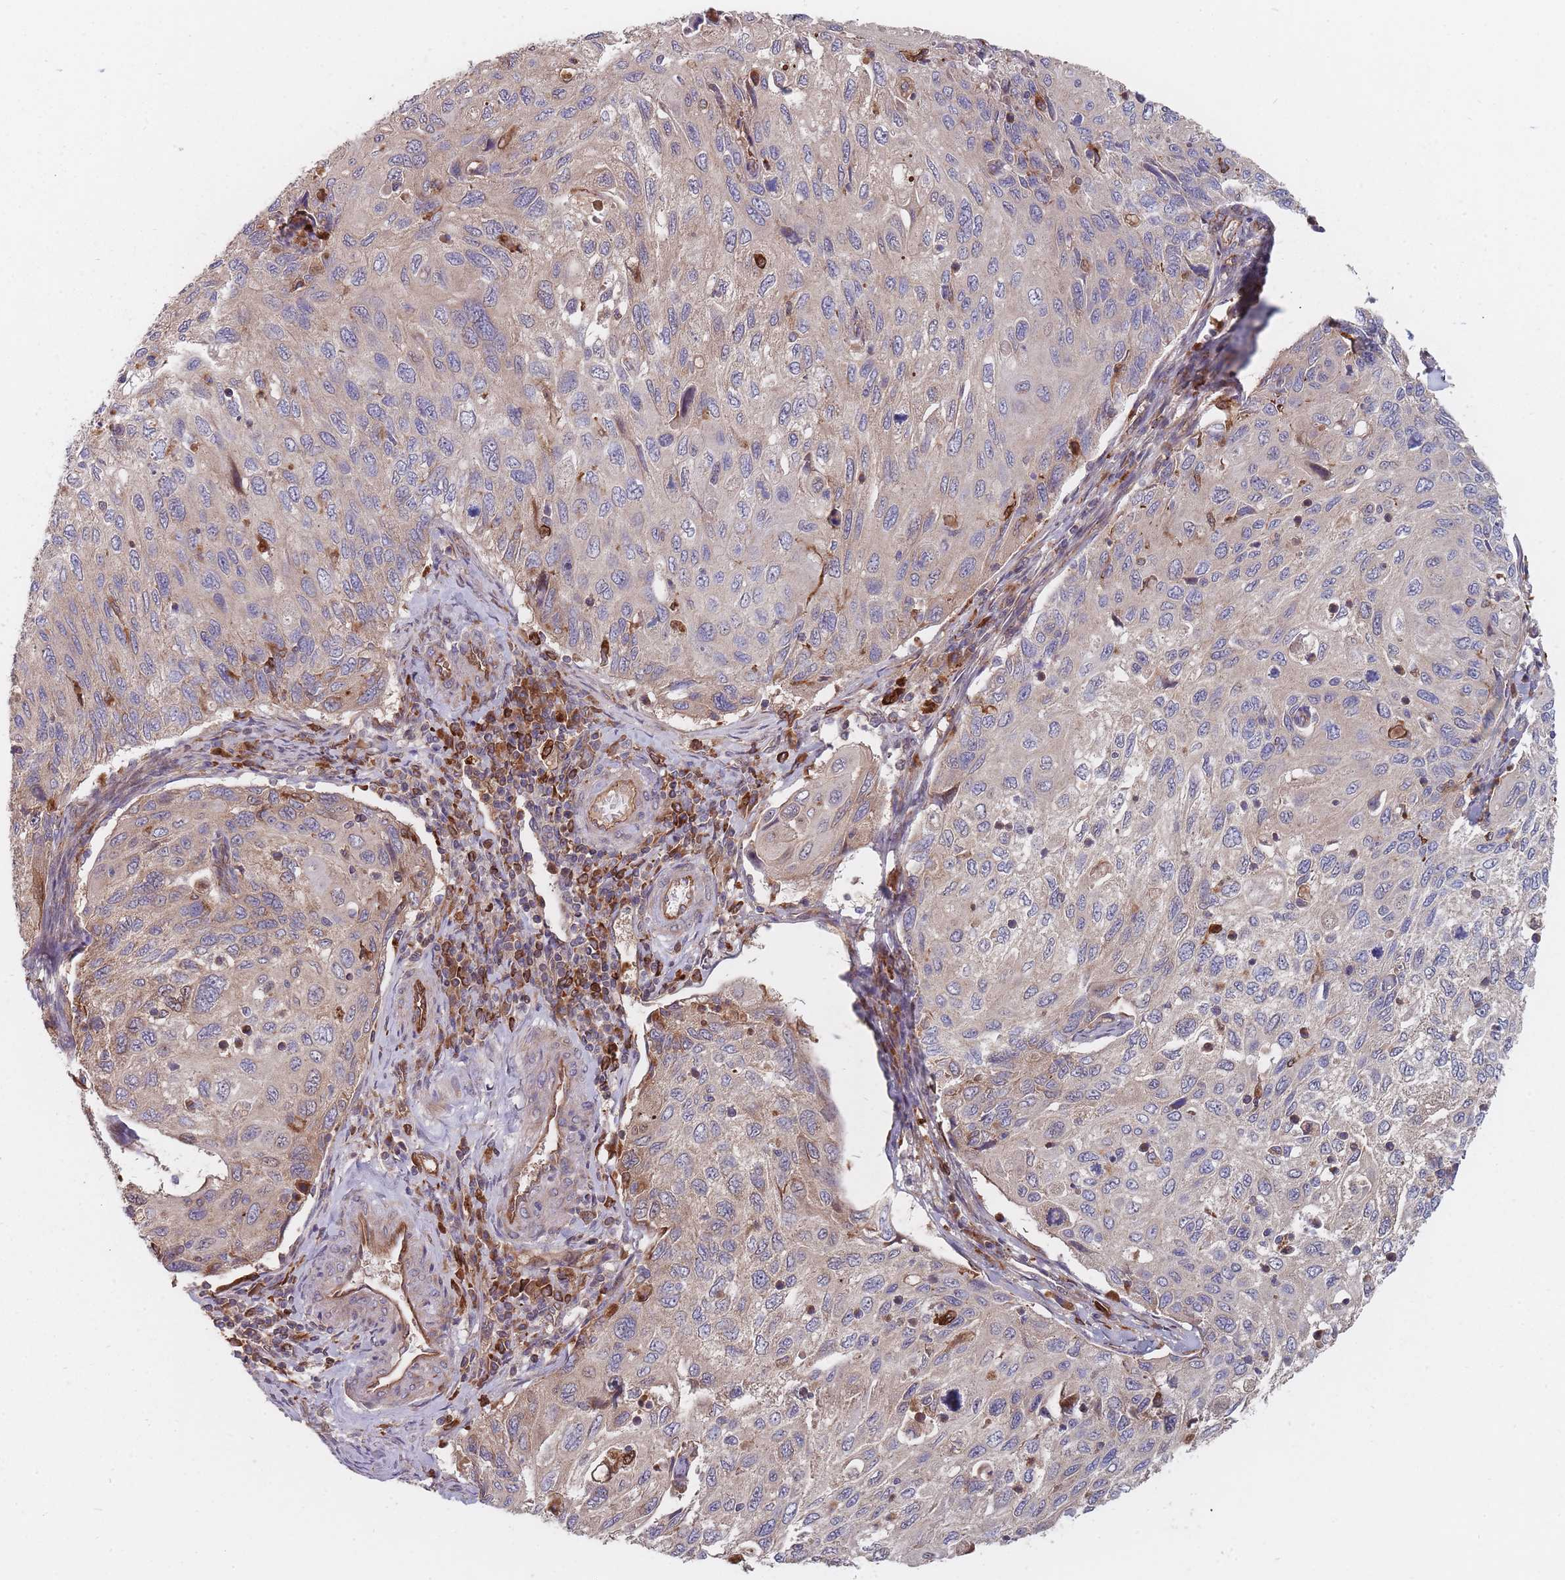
{"staining": {"intensity": "weak", "quantity": "<25%", "location": "cytoplasmic/membranous"}, "tissue": "cervical cancer", "cell_type": "Tumor cells", "image_type": "cancer", "snomed": [{"axis": "morphology", "description": "Squamous cell carcinoma, NOS"}, {"axis": "topography", "description": "Cervix"}], "caption": "Squamous cell carcinoma (cervical) stained for a protein using immunohistochemistry demonstrates no staining tumor cells.", "gene": "THSD7B", "patient": {"sex": "female", "age": 70}}